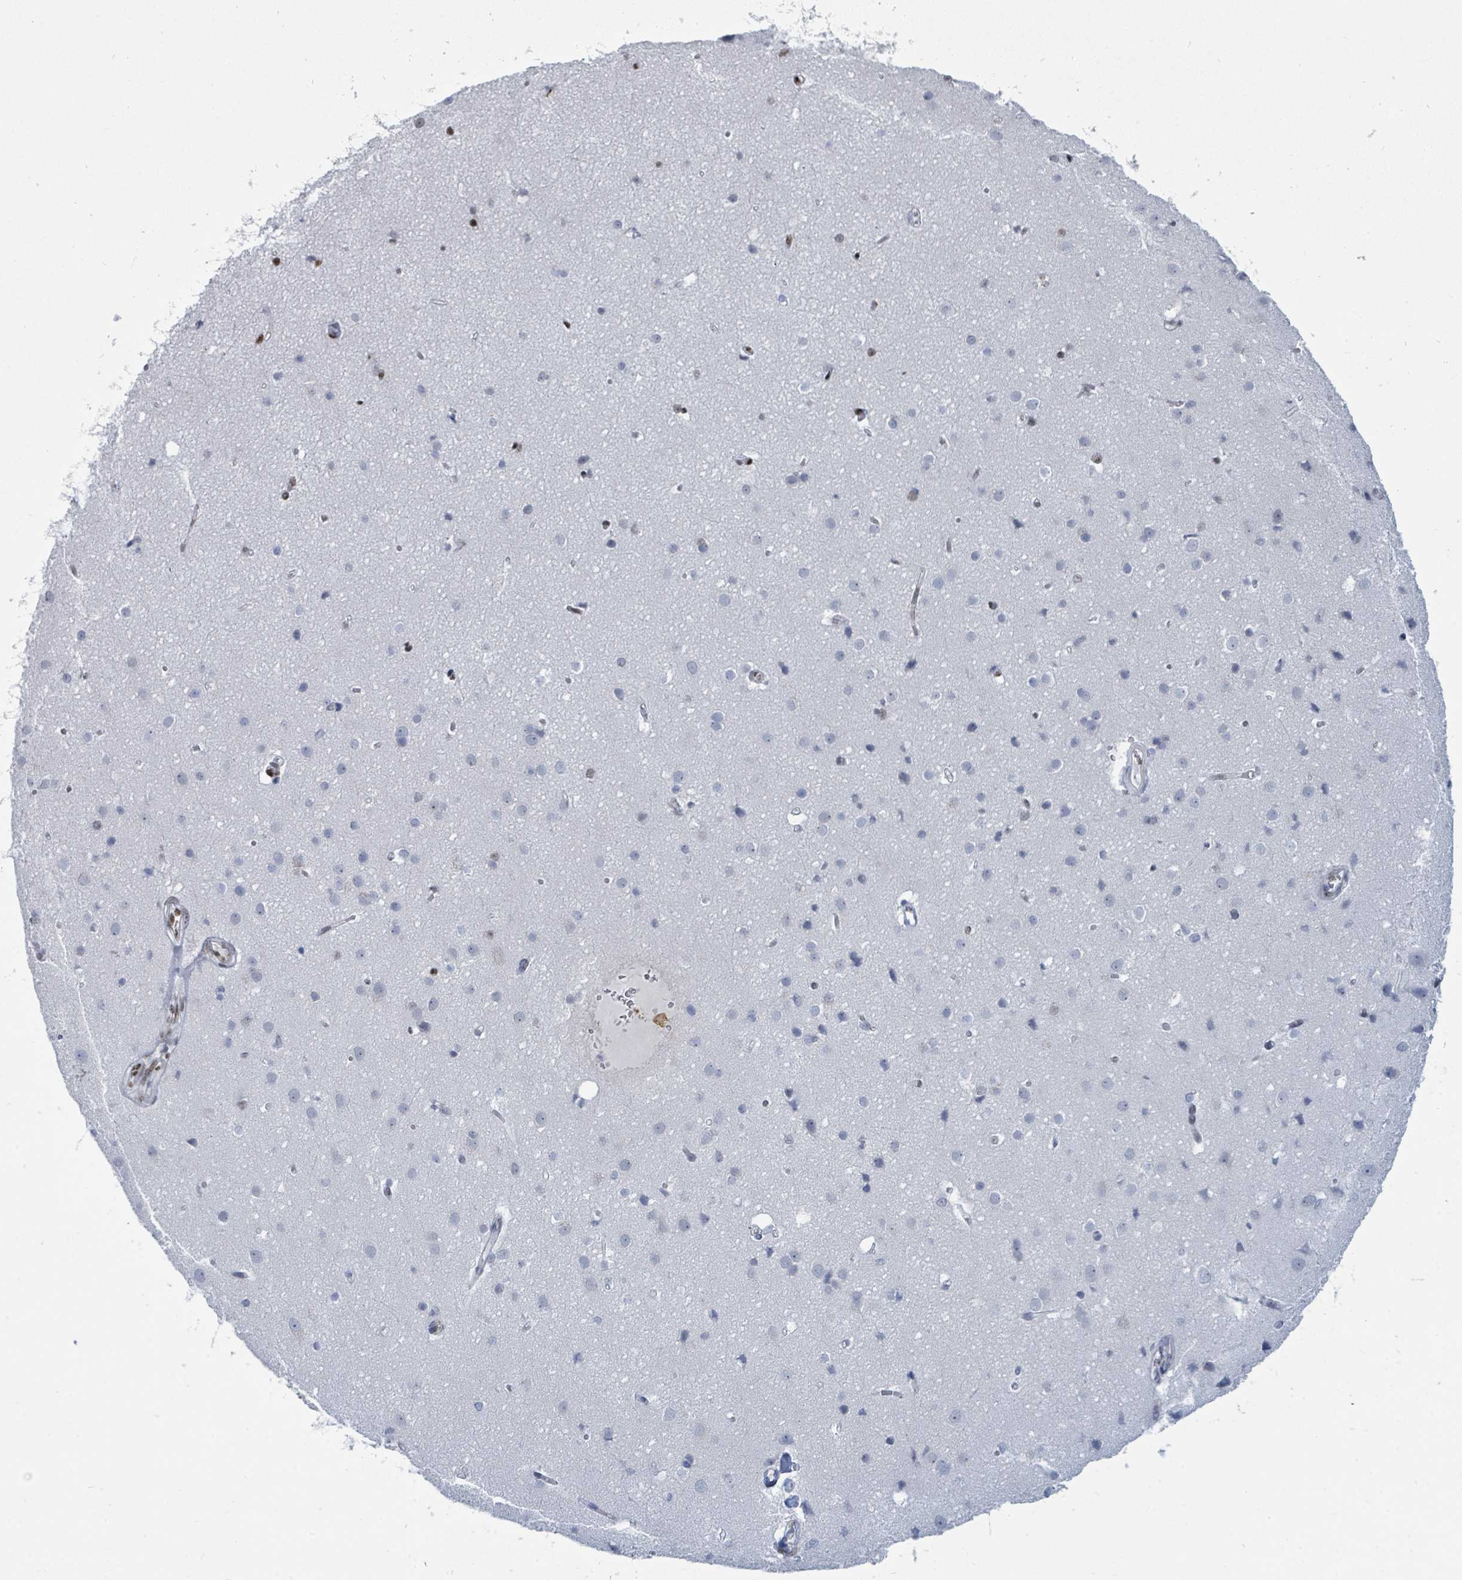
{"staining": {"intensity": "negative", "quantity": "none", "location": "none"}, "tissue": "cerebral cortex", "cell_type": "Endothelial cells", "image_type": "normal", "snomed": [{"axis": "morphology", "description": "Normal tissue, NOS"}, {"axis": "topography", "description": "Cerebral cortex"}], "caption": "Endothelial cells show no significant positivity in benign cerebral cortex. (DAB immunohistochemistry, high magnification).", "gene": "SUMO2", "patient": {"sex": "male", "age": 37}}